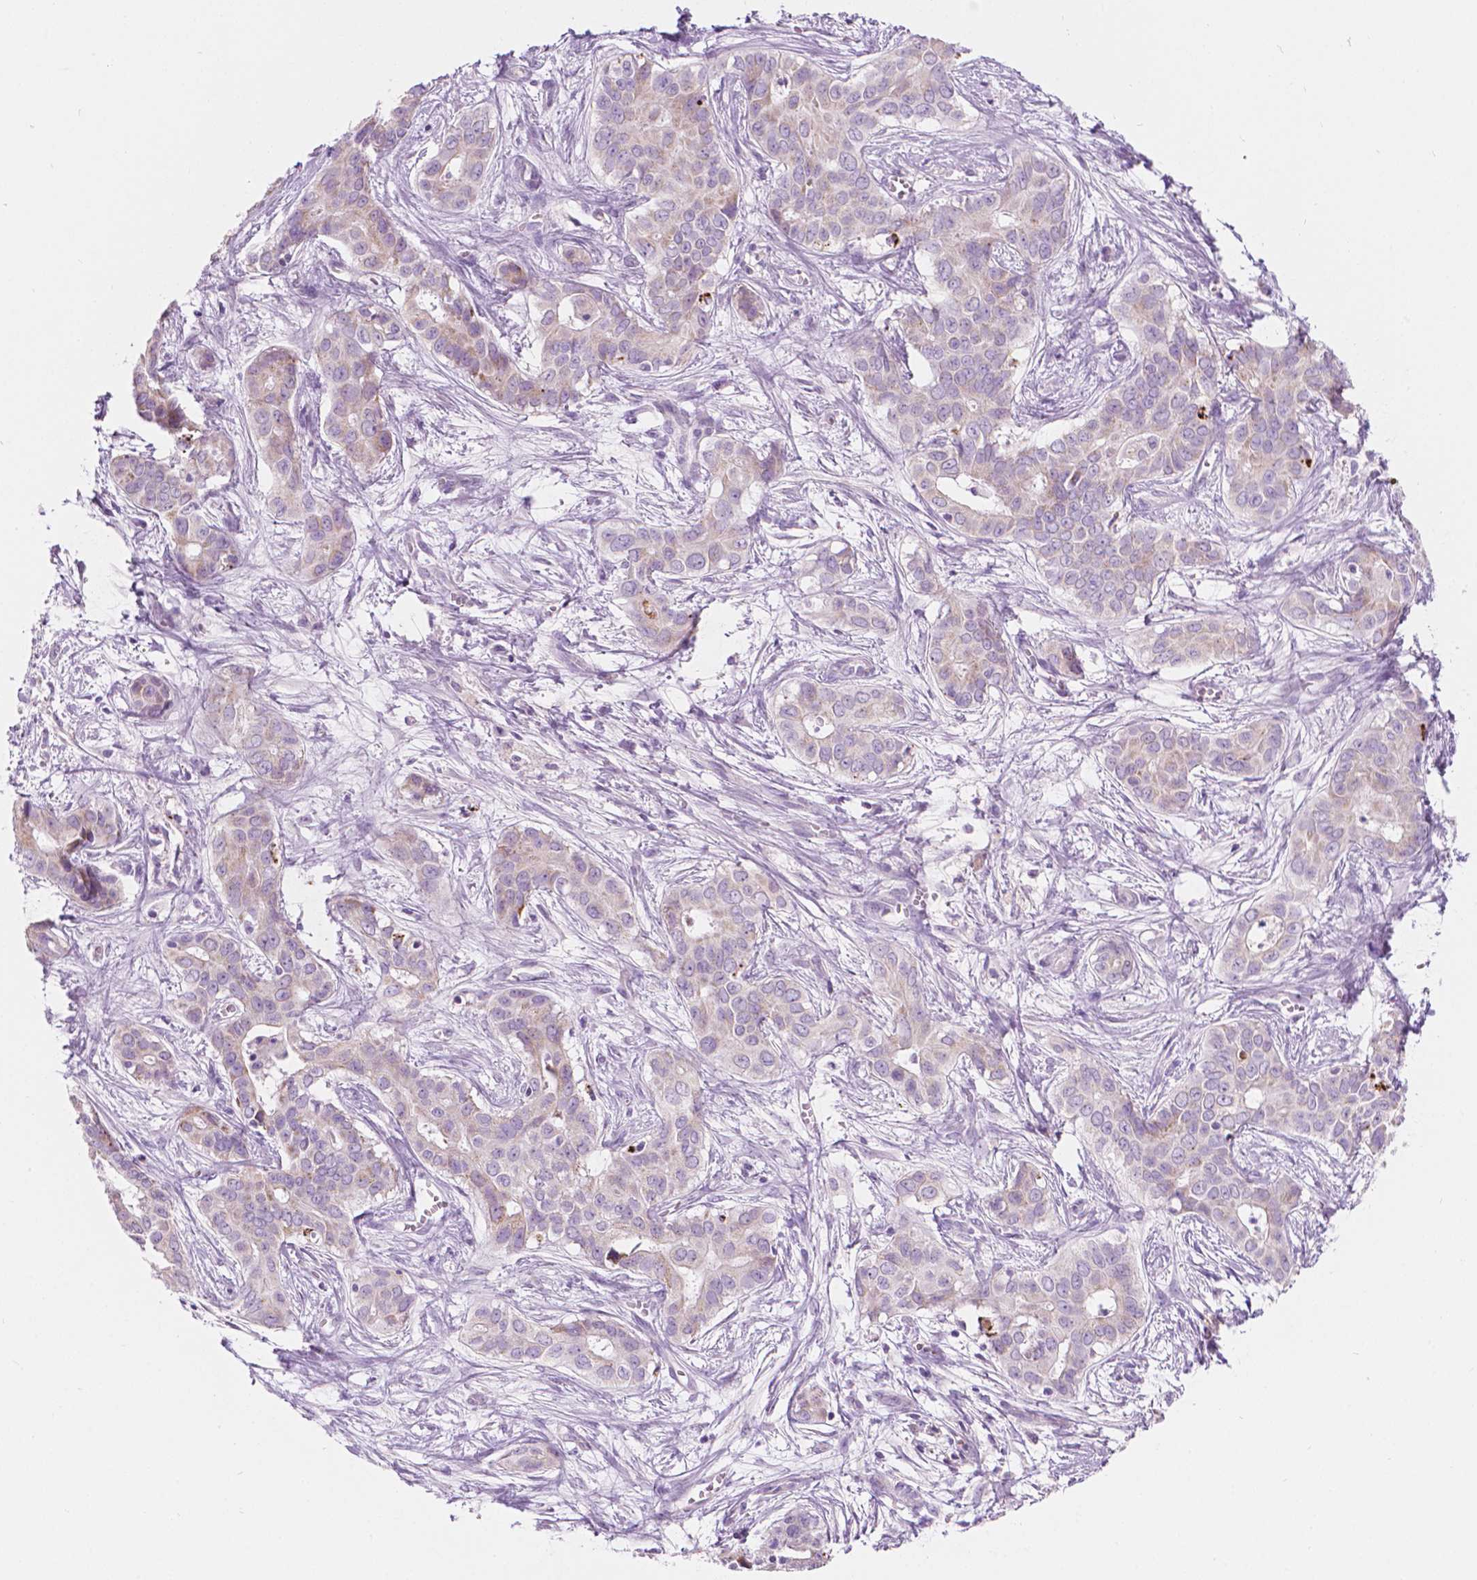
{"staining": {"intensity": "weak", "quantity": "<25%", "location": "cytoplasmic/membranous"}, "tissue": "liver cancer", "cell_type": "Tumor cells", "image_type": "cancer", "snomed": [{"axis": "morphology", "description": "Cholangiocarcinoma"}, {"axis": "topography", "description": "Liver"}], "caption": "This is an immunohistochemistry (IHC) photomicrograph of liver cholangiocarcinoma. There is no staining in tumor cells.", "gene": "NOS1AP", "patient": {"sex": "female", "age": 65}}